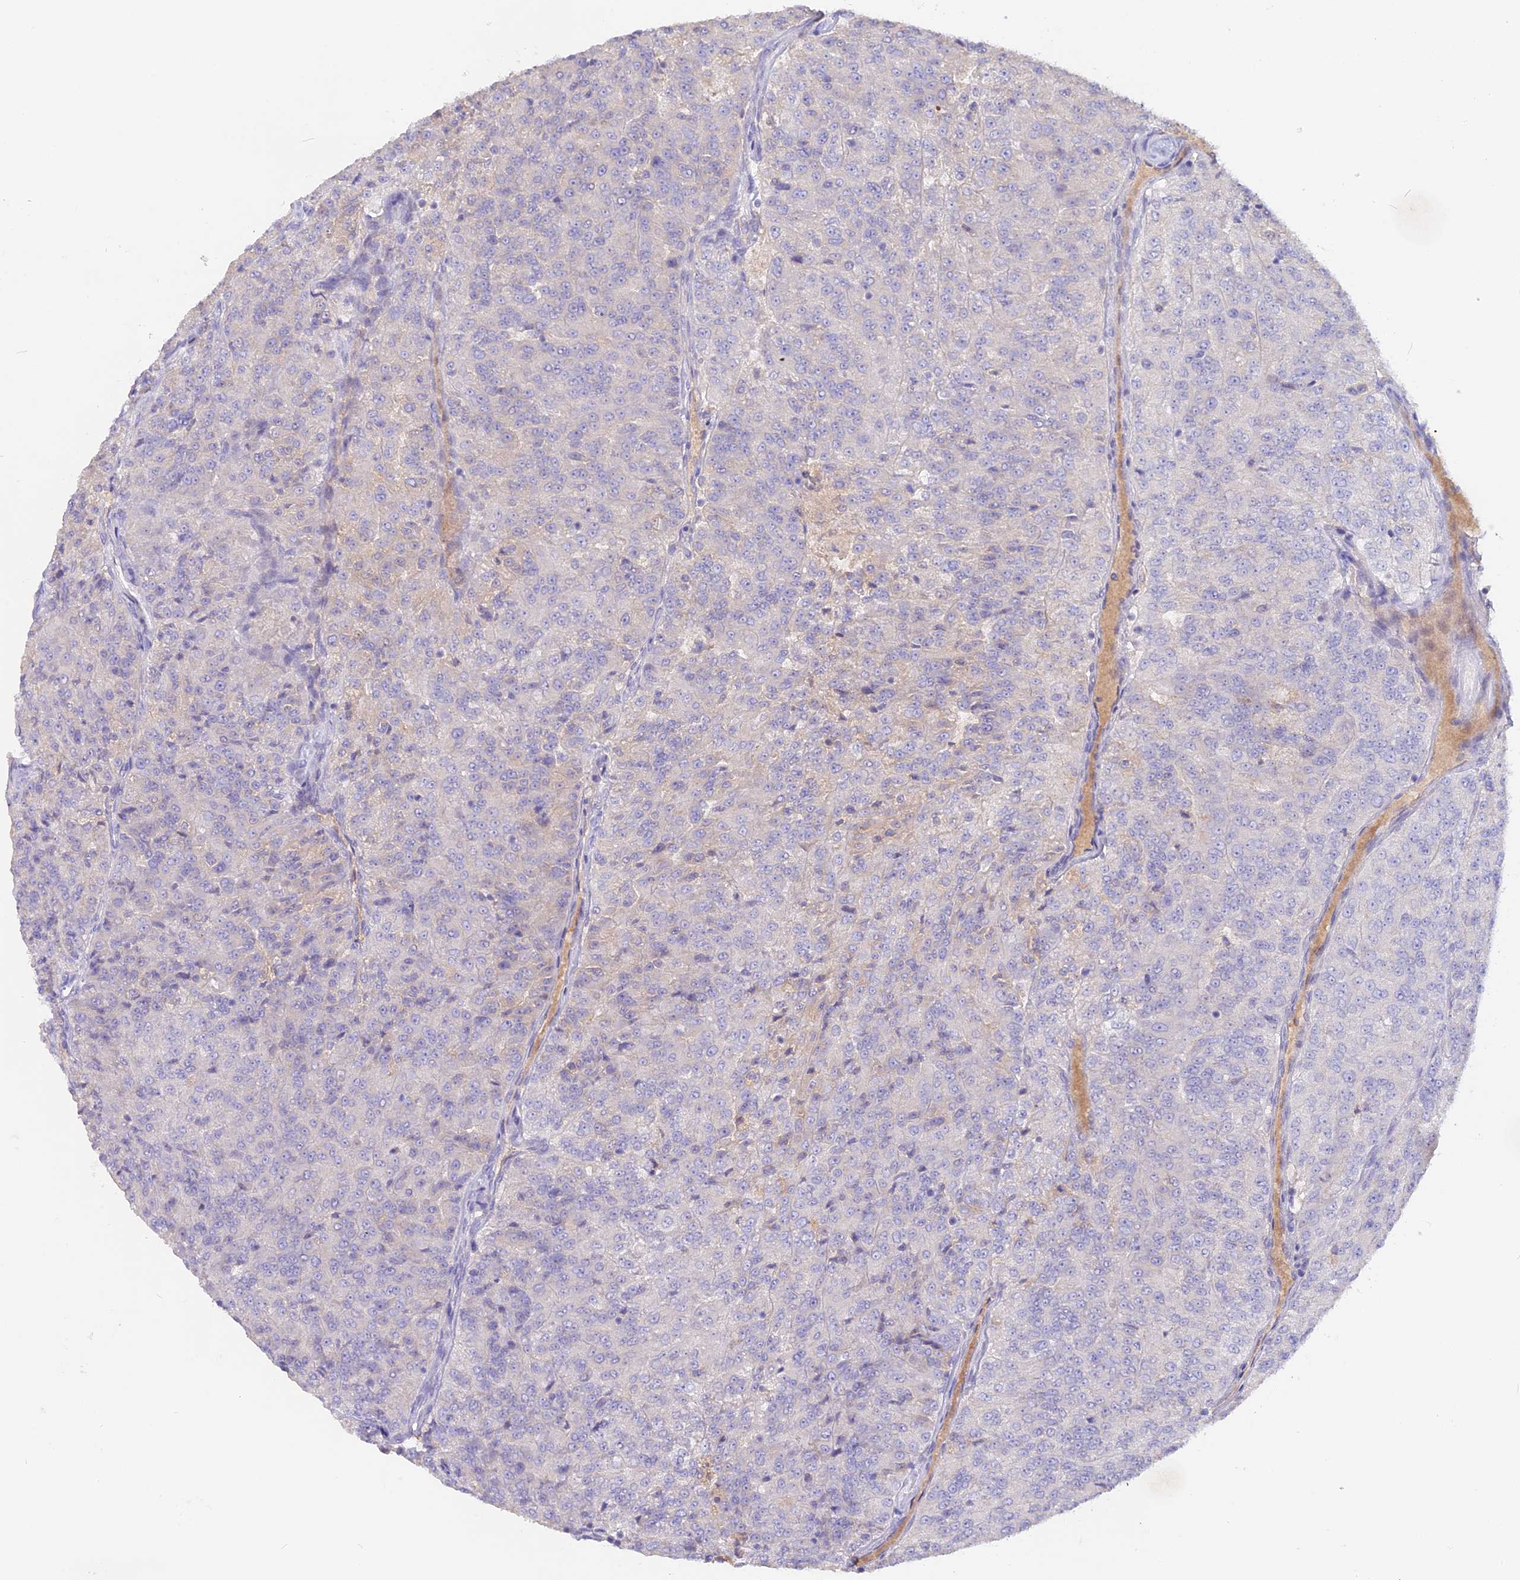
{"staining": {"intensity": "negative", "quantity": "none", "location": "none"}, "tissue": "renal cancer", "cell_type": "Tumor cells", "image_type": "cancer", "snomed": [{"axis": "morphology", "description": "Adenocarcinoma, NOS"}, {"axis": "topography", "description": "Kidney"}], "caption": "The immunohistochemistry image has no significant positivity in tumor cells of renal adenocarcinoma tissue.", "gene": "ADGRA1", "patient": {"sex": "female", "age": 63}}